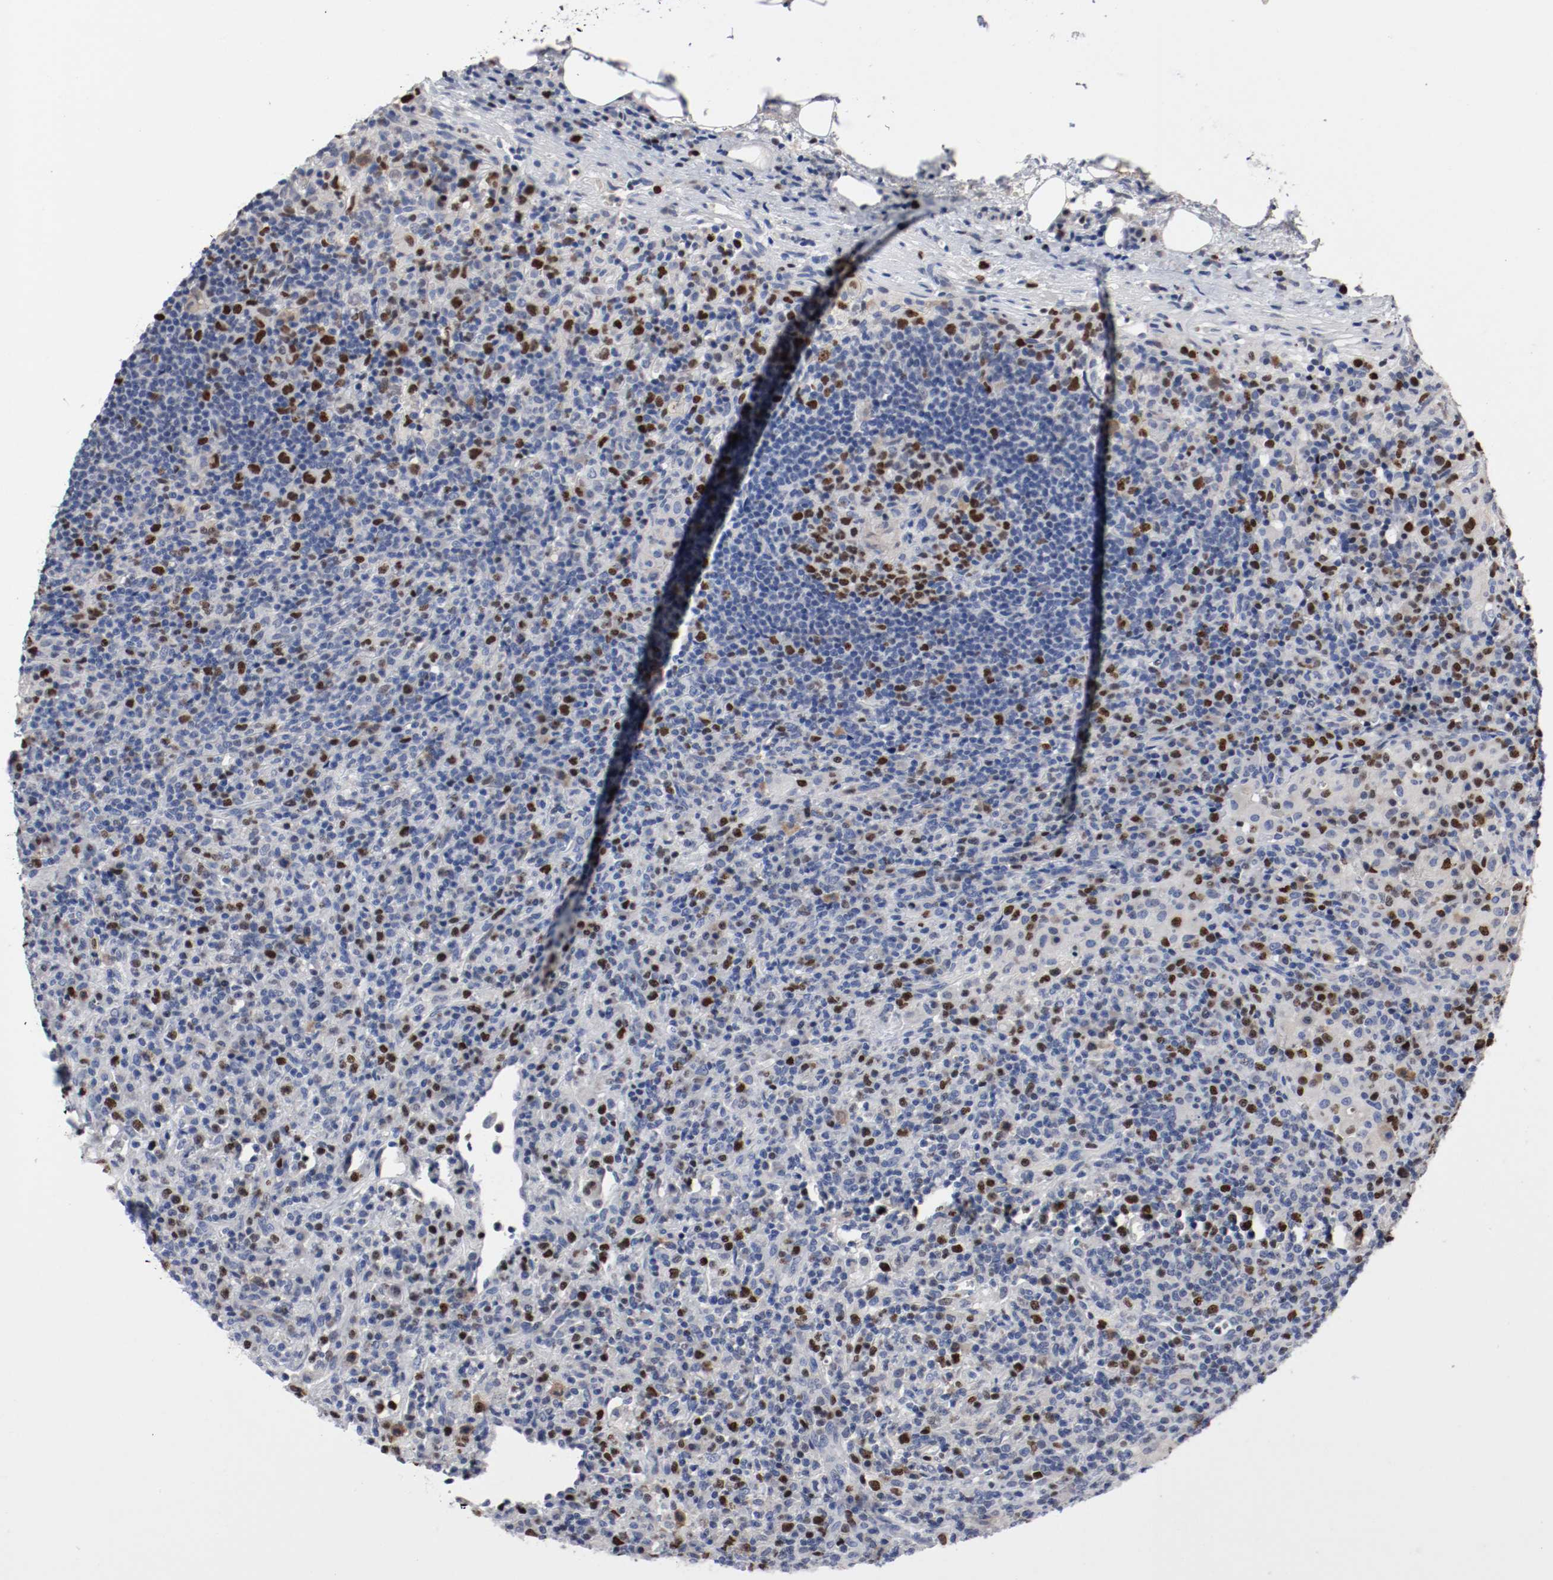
{"staining": {"intensity": "strong", "quantity": "<25%", "location": "nuclear"}, "tissue": "lymphoma", "cell_type": "Tumor cells", "image_type": "cancer", "snomed": [{"axis": "morphology", "description": "Hodgkin's disease, NOS"}, {"axis": "topography", "description": "Lymph node"}], "caption": "Lymphoma tissue displays strong nuclear expression in approximately <25% of tumor cells", "gene": "MCM6", "patient": {"sex": "male", "age": 65}}